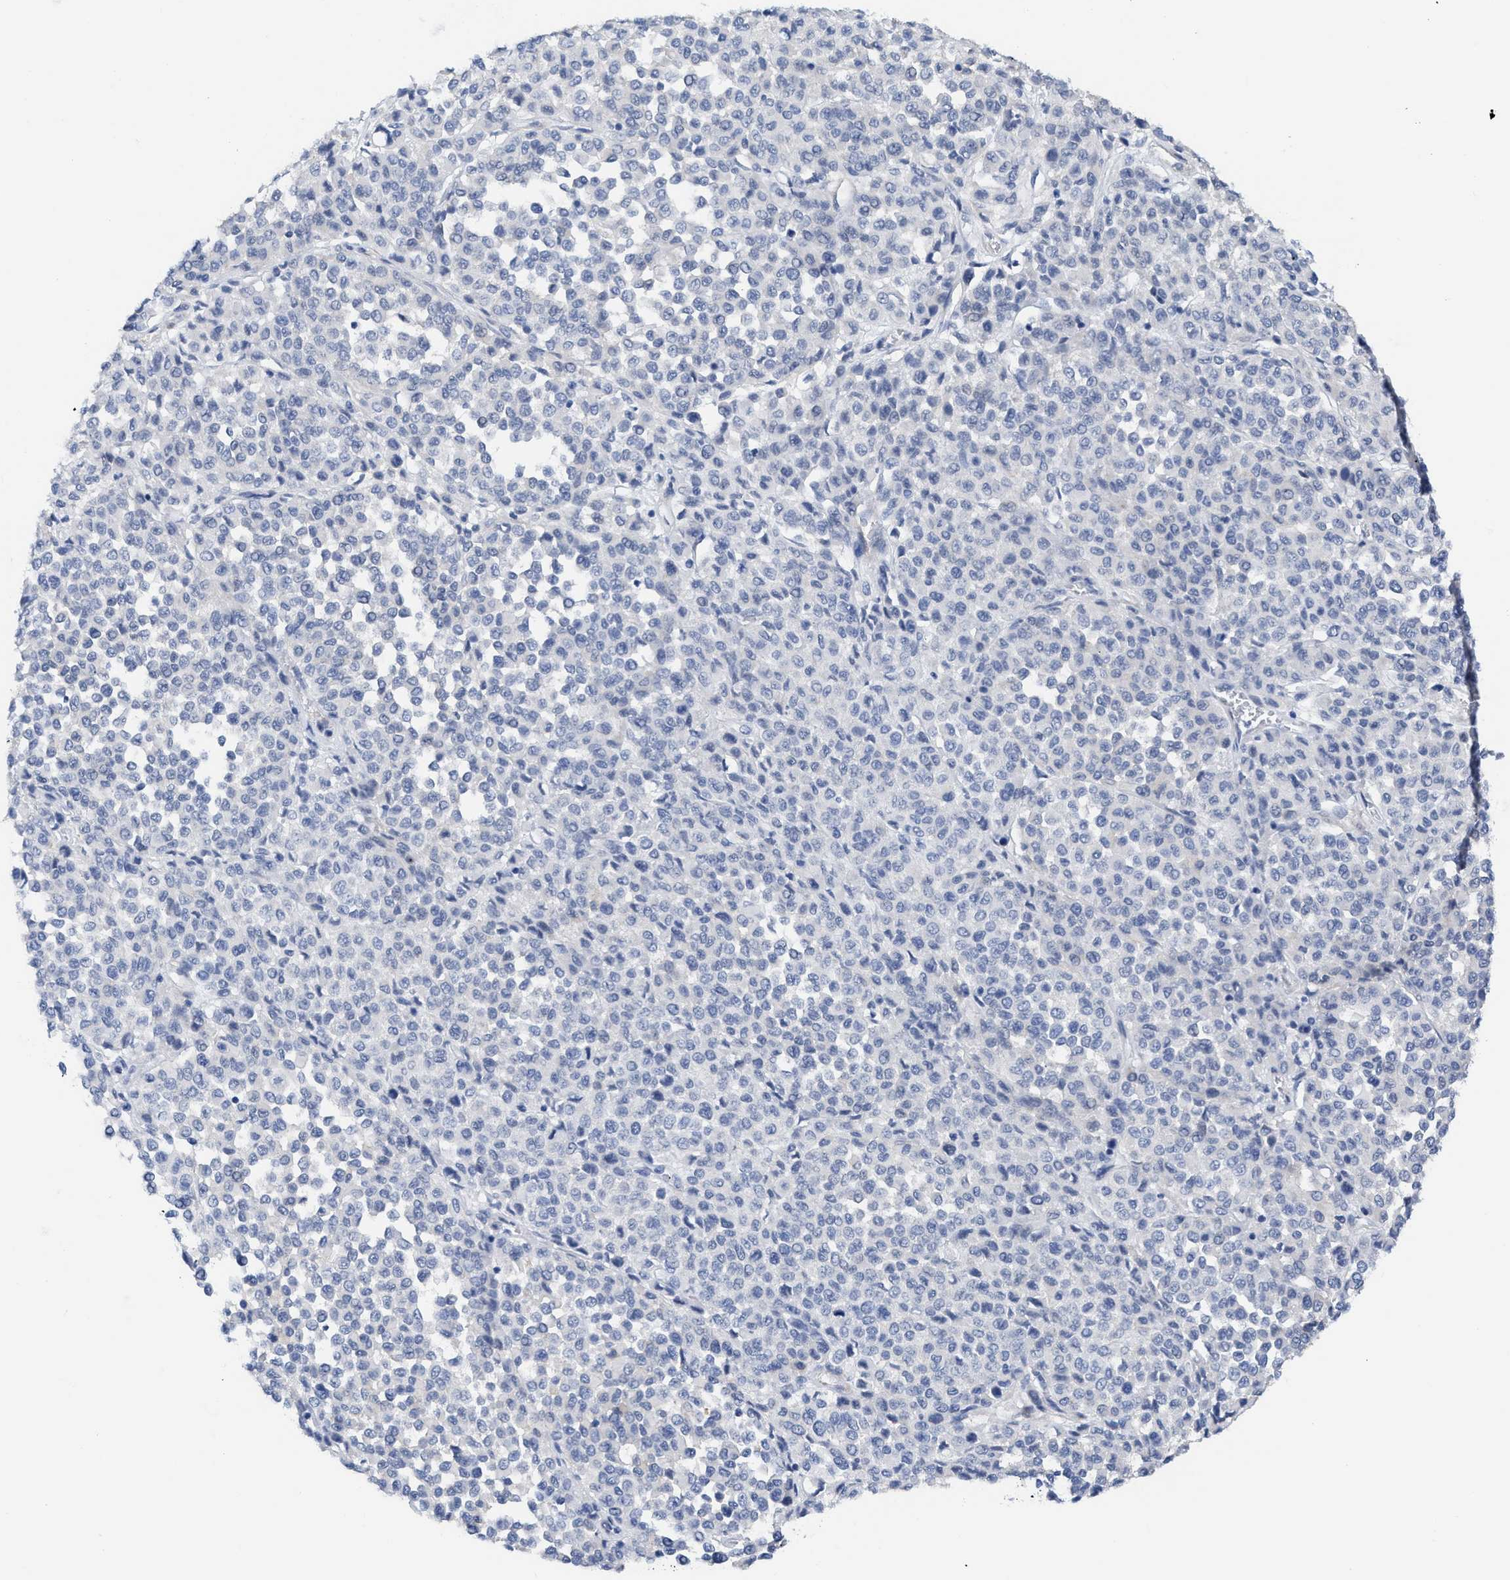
{"staining": {"intensity": "negative", "quantity": "none", "location": "none"}, "tissue": "melanoma", "cell_type": "Tumor cells", "image_type": "cancer", "snomed": [{"axis": "morphology", "description": "Malignant melanoma, Metastatic site"}, {"axis": "topography", "description": "Pancreas"}], "caption": "There is no significant expression in tumor cells of melanoma.", "gene": "TUB", "patient": {"sex": "female", "age": 30}}